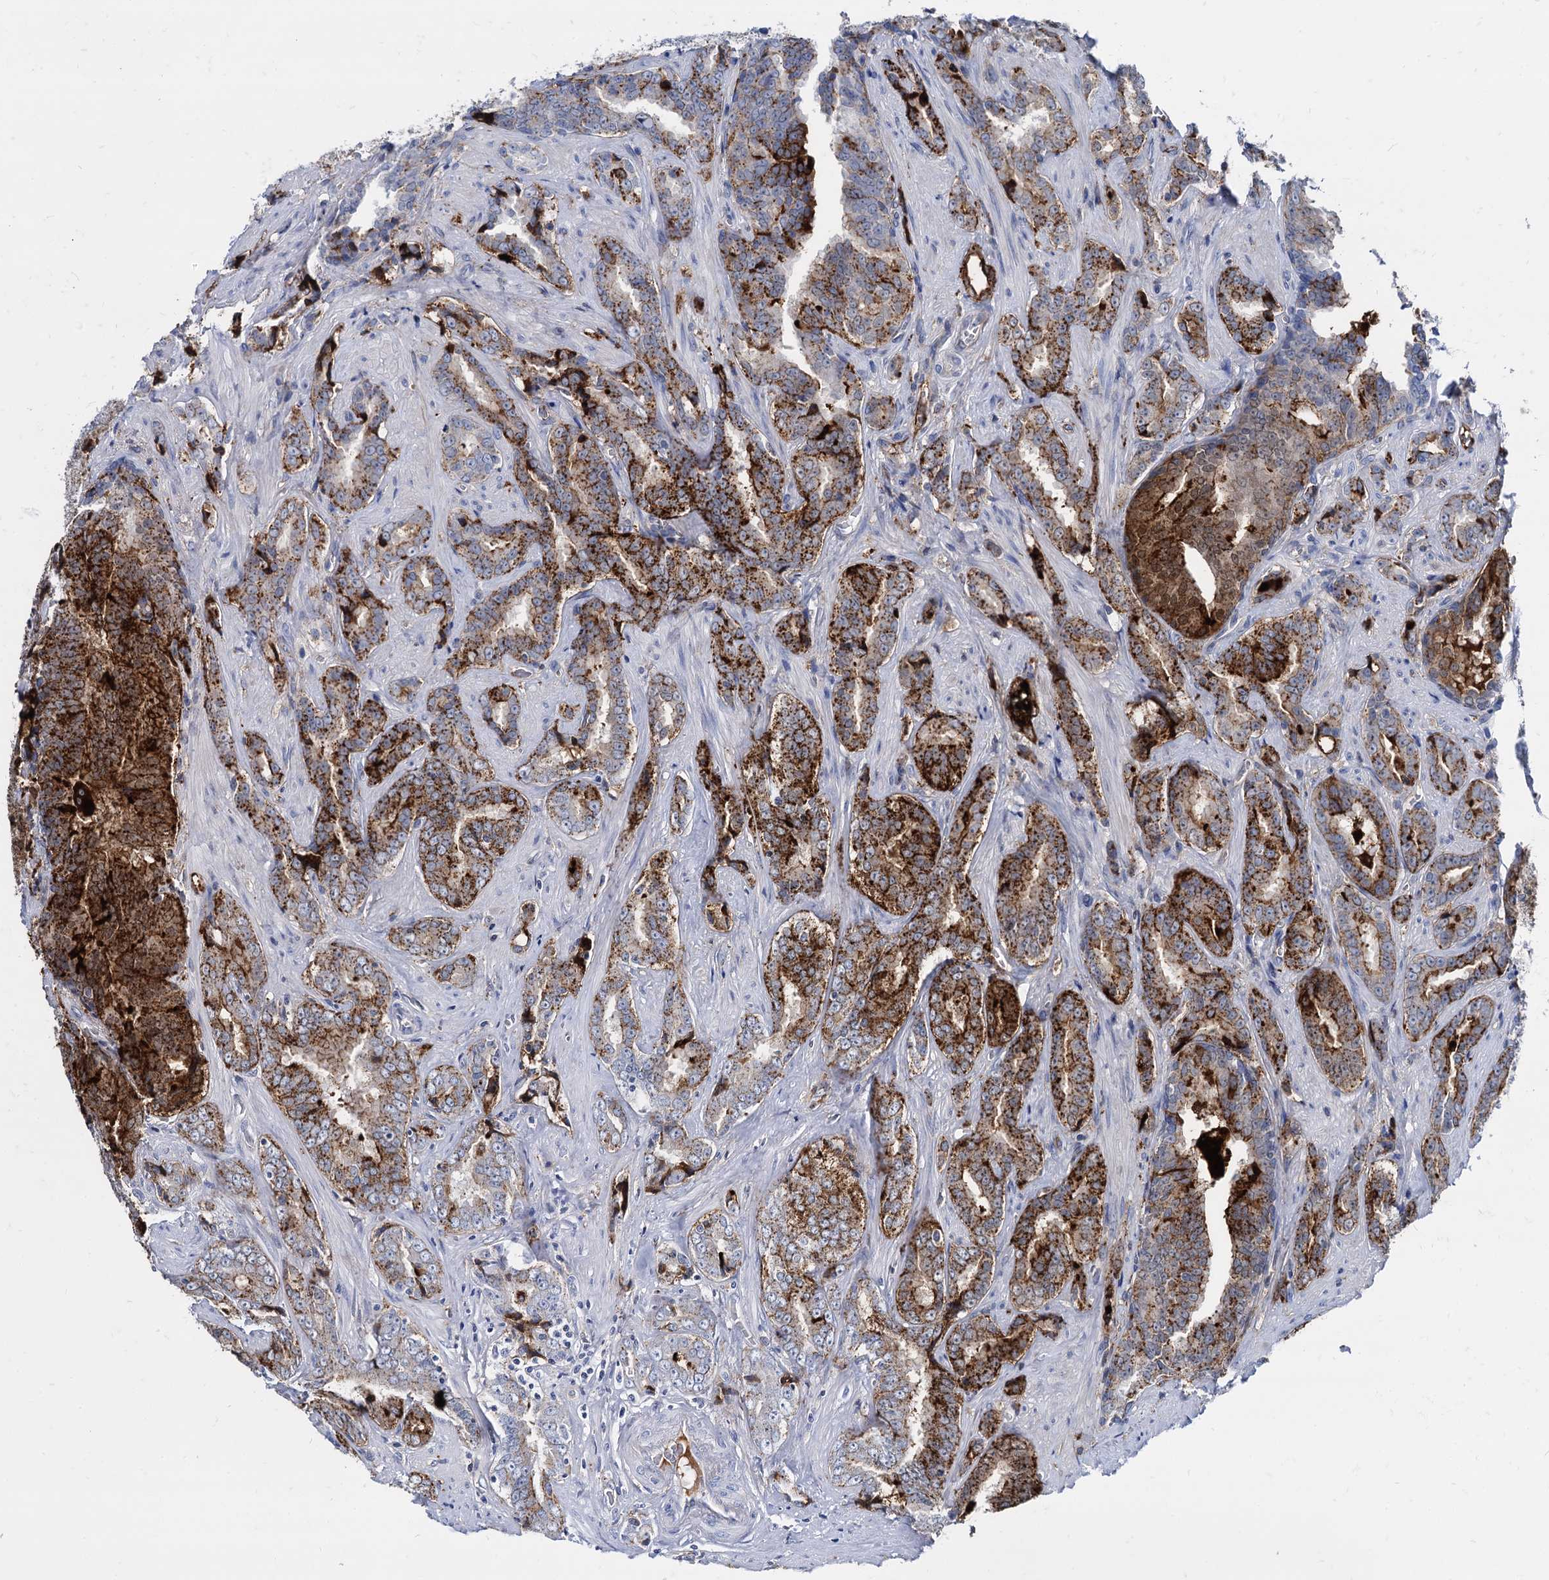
{"staining": {"intensity": "strong", "quantity": ">75%", "location": "cytoplasmic/membranous"}, "tissue": "prostate cancer", "cell_type": "Tumor cells", "image_type": "cancer", "snomed": [{"axis": "morphology", "description": "Adenocarcinoma, High grade"}, {"axis": "topography", "description": "Prostate and seminal vesicle, NOS"}], "caption": "A high-resolution histopathology image shows IHC staining of prostate cancer, which displays strong cytoplasmic/membranous expression in about >75% of tumor cells.", "gene": "APOD", "patient": {"sex": "male", "age": 67}}